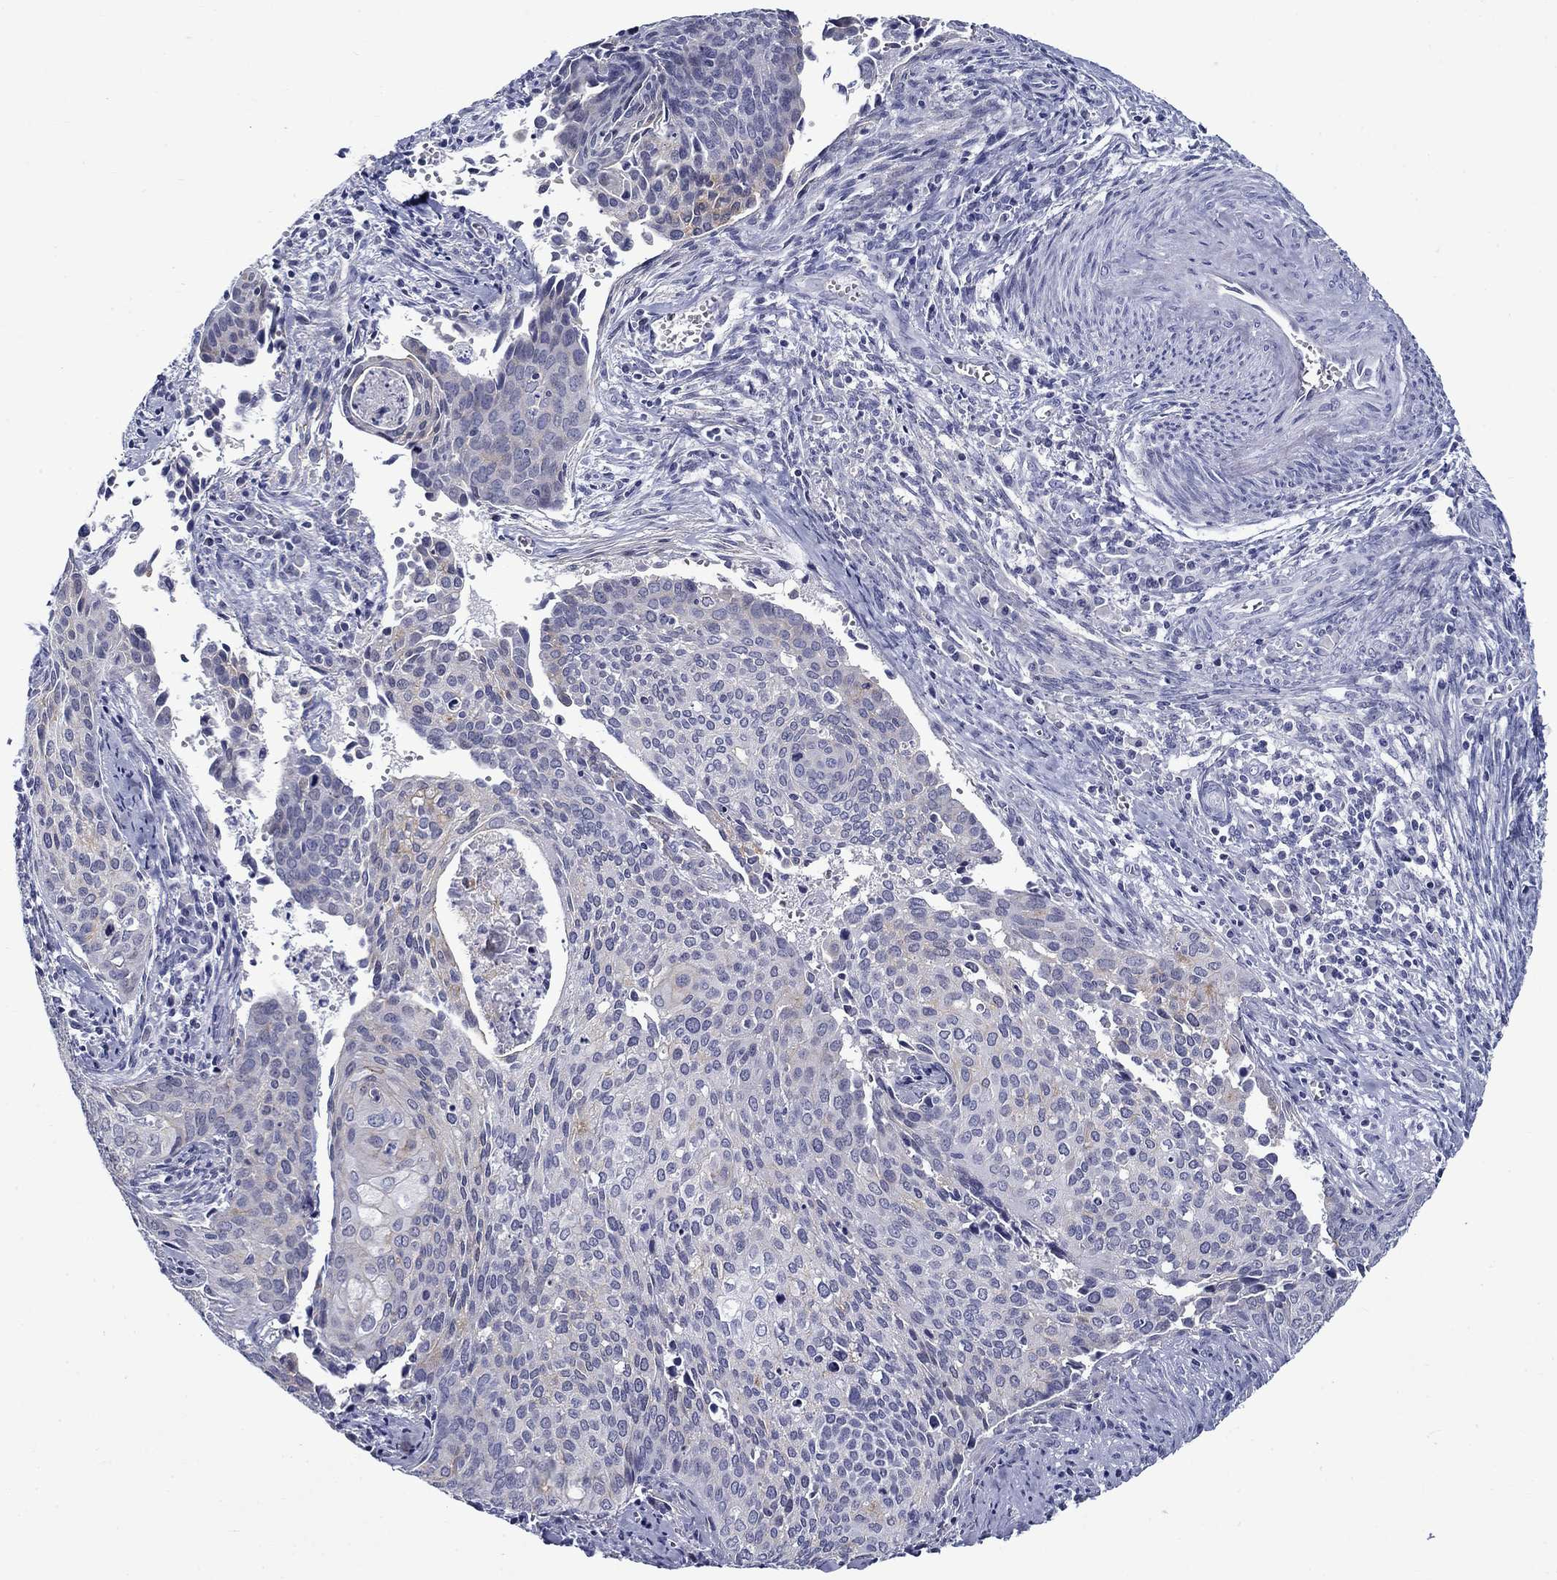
{"staining": {"intensity": "weak", "quantity": "<25%", "location": "cytoplasmic/membranous"}, "tissue": "cervical cancer", "cell_type": "Tumor cells", "image_type": "cancer", "snomed": [{"axis": "morphology", "description": "Squamous cell carcinoma, NOS"}, {"axis": "topography", "description": "Cervix"}], "caption": "Image shows no protein staining in tumor cells of squamous cell carcinoma (cervical) tissue.", "gene": "C4orf19", "patient": {"sex": "female", "age": 29}}